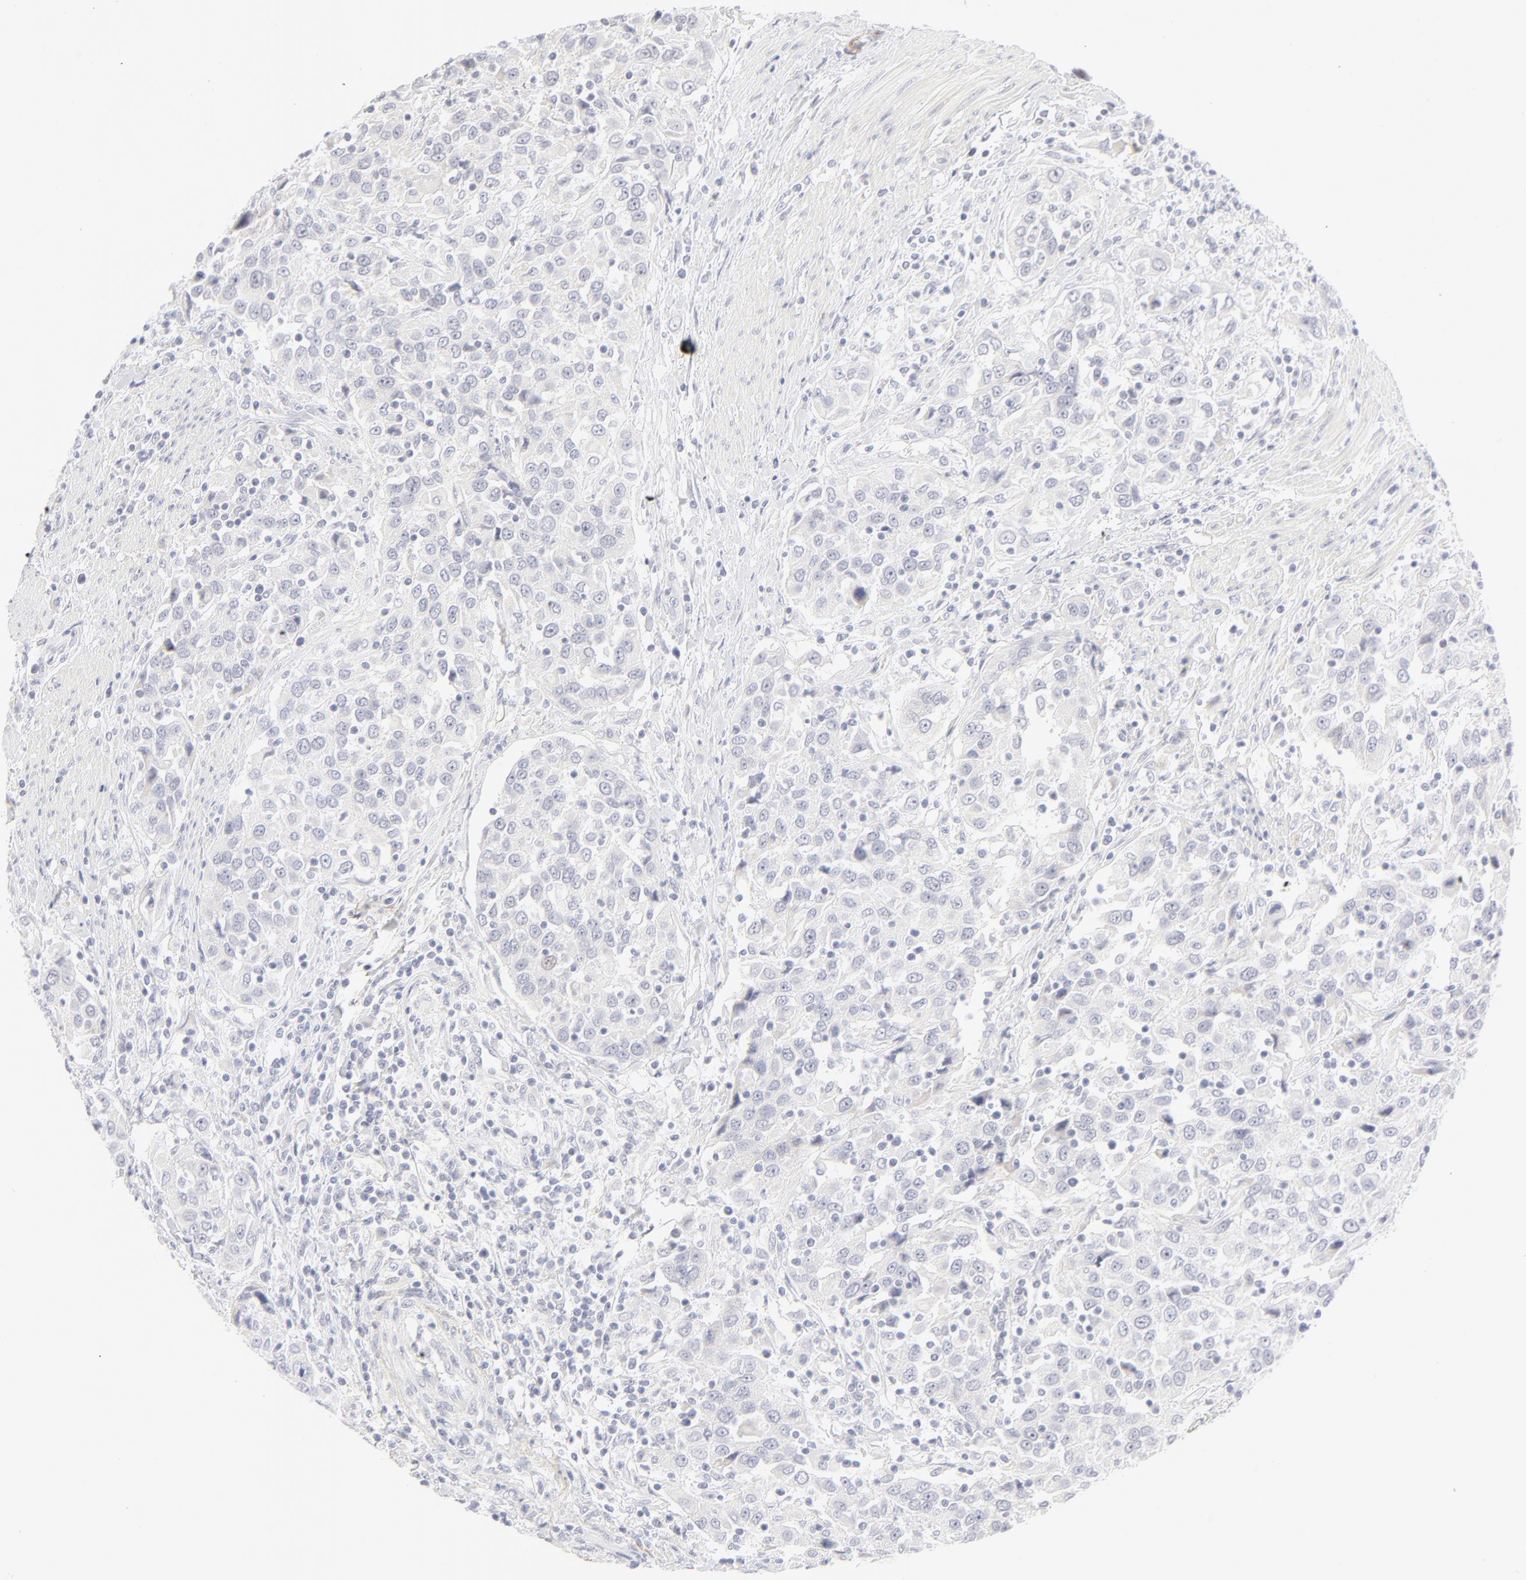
{"staining": {"intensity": "negative", "quantity": "none", "location": "none"}, "tissue": "urothelial cancer", "cell_type": "Tumor cells", "image_type": "cancer", "snomed": [{"axis": "morphology", "description": "Urothelial carcinoma, High grade"}, {"axis": "topography", "description": "Urinary bladder"}], "caption": "High power microscopy image of an immunohistochemistry (IHC) micrograph of urothelial cancer, revealing no significant expression in tumor cells.", "gene": "NPNT", "patient": {"sex": "female", "age": 80}}